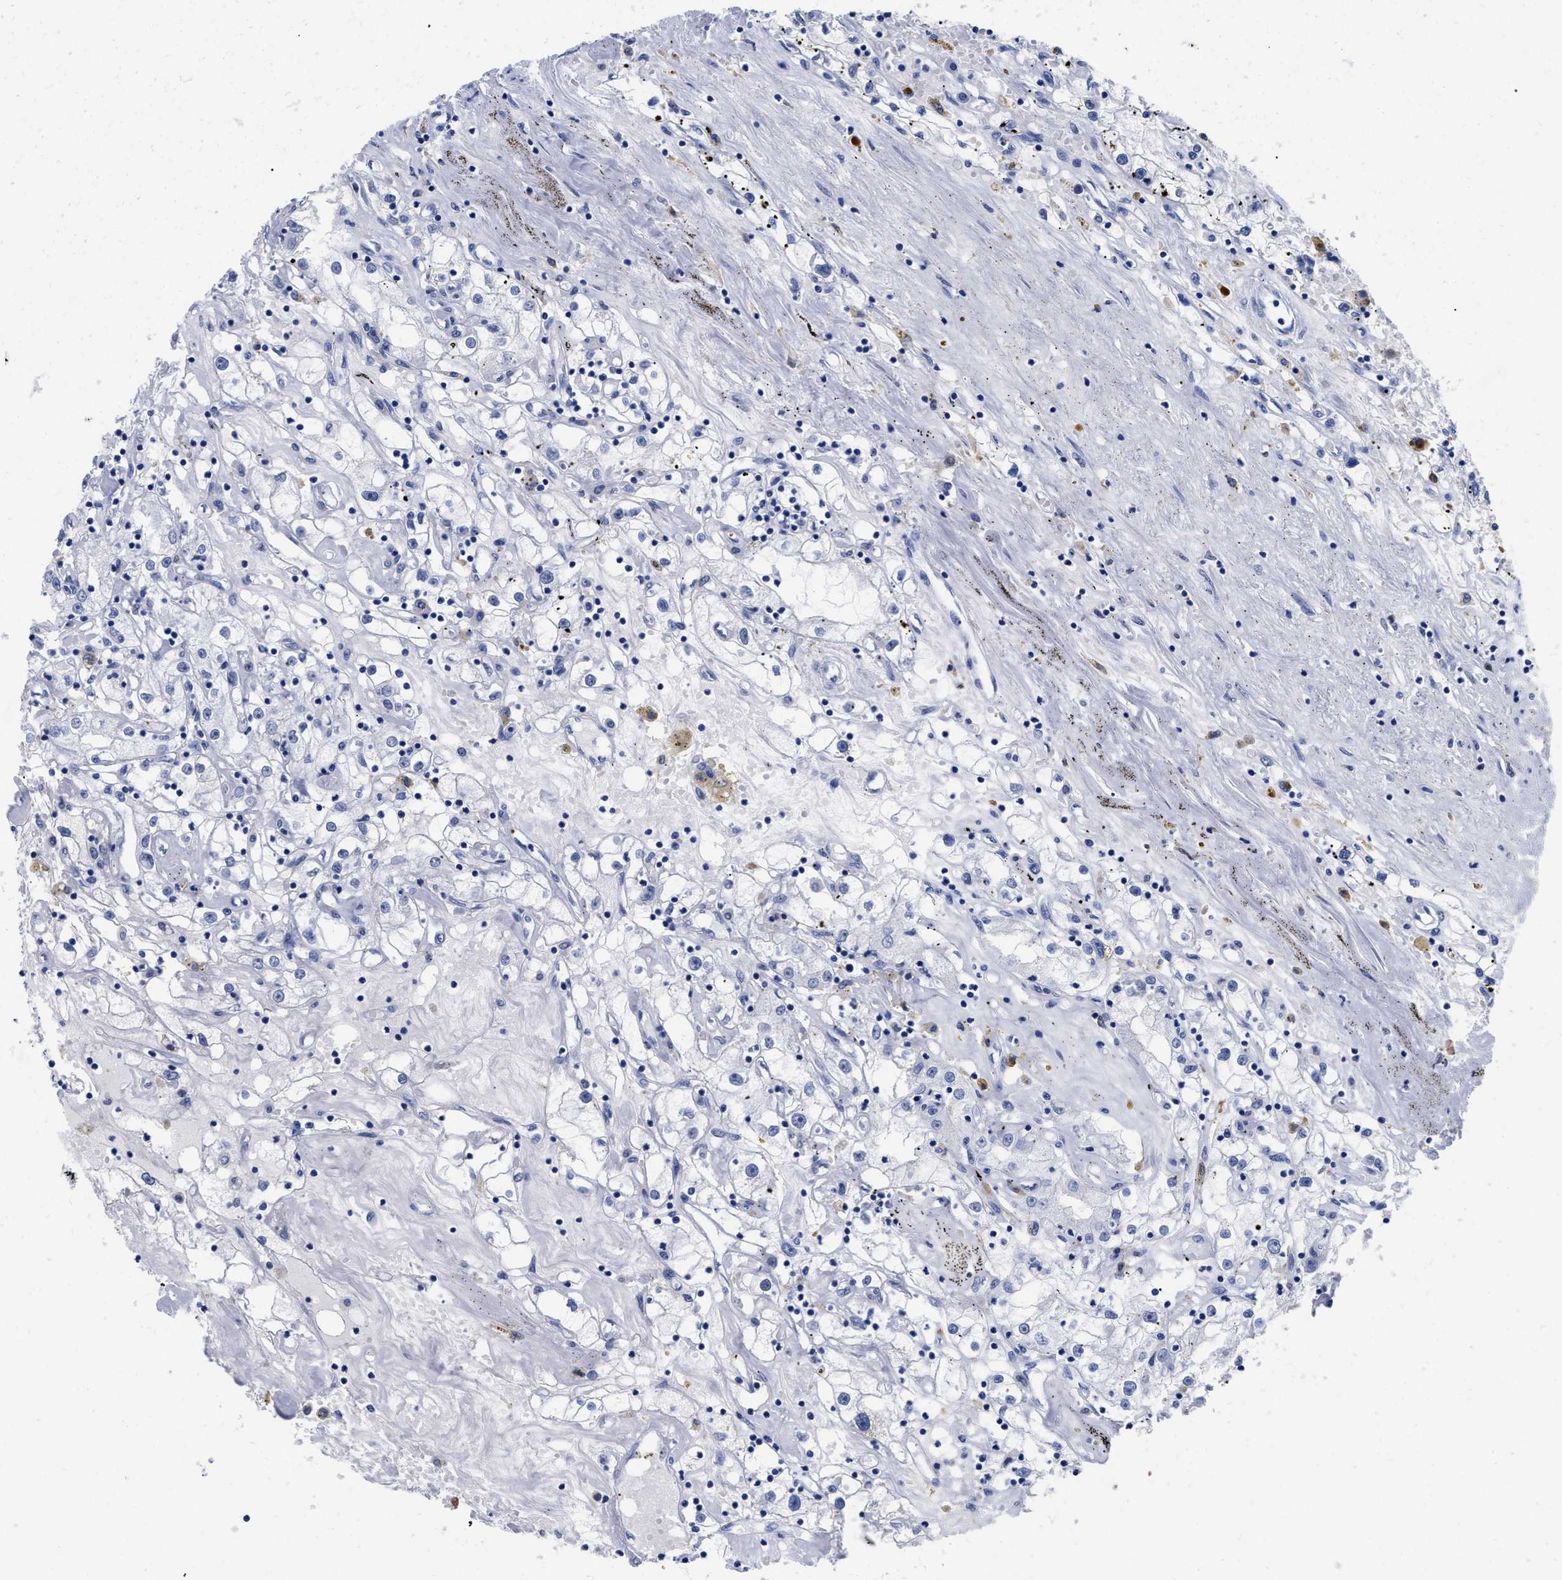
{"staining": {"intensity": "negative", "quantity": "none", "location": "none"}, "tissue": "renal cancer", "cell_type": "Tumor cells", "image_type": "cancer", "snomed": [{"axis": "morphology", "description": "Adenocarcinoma, NOS"}, {"axis": "topography", "description": "Kidney"}], "caption": "High power microscopy image of an IHC micrograph of renal cancer, revealing no significant expression in tumor cells. (DAB immunohistochemistry visualized using brightfield microscopy, high magnification).", "gene": "TREML1", "patient": {"sex": "male", "age": 56}}